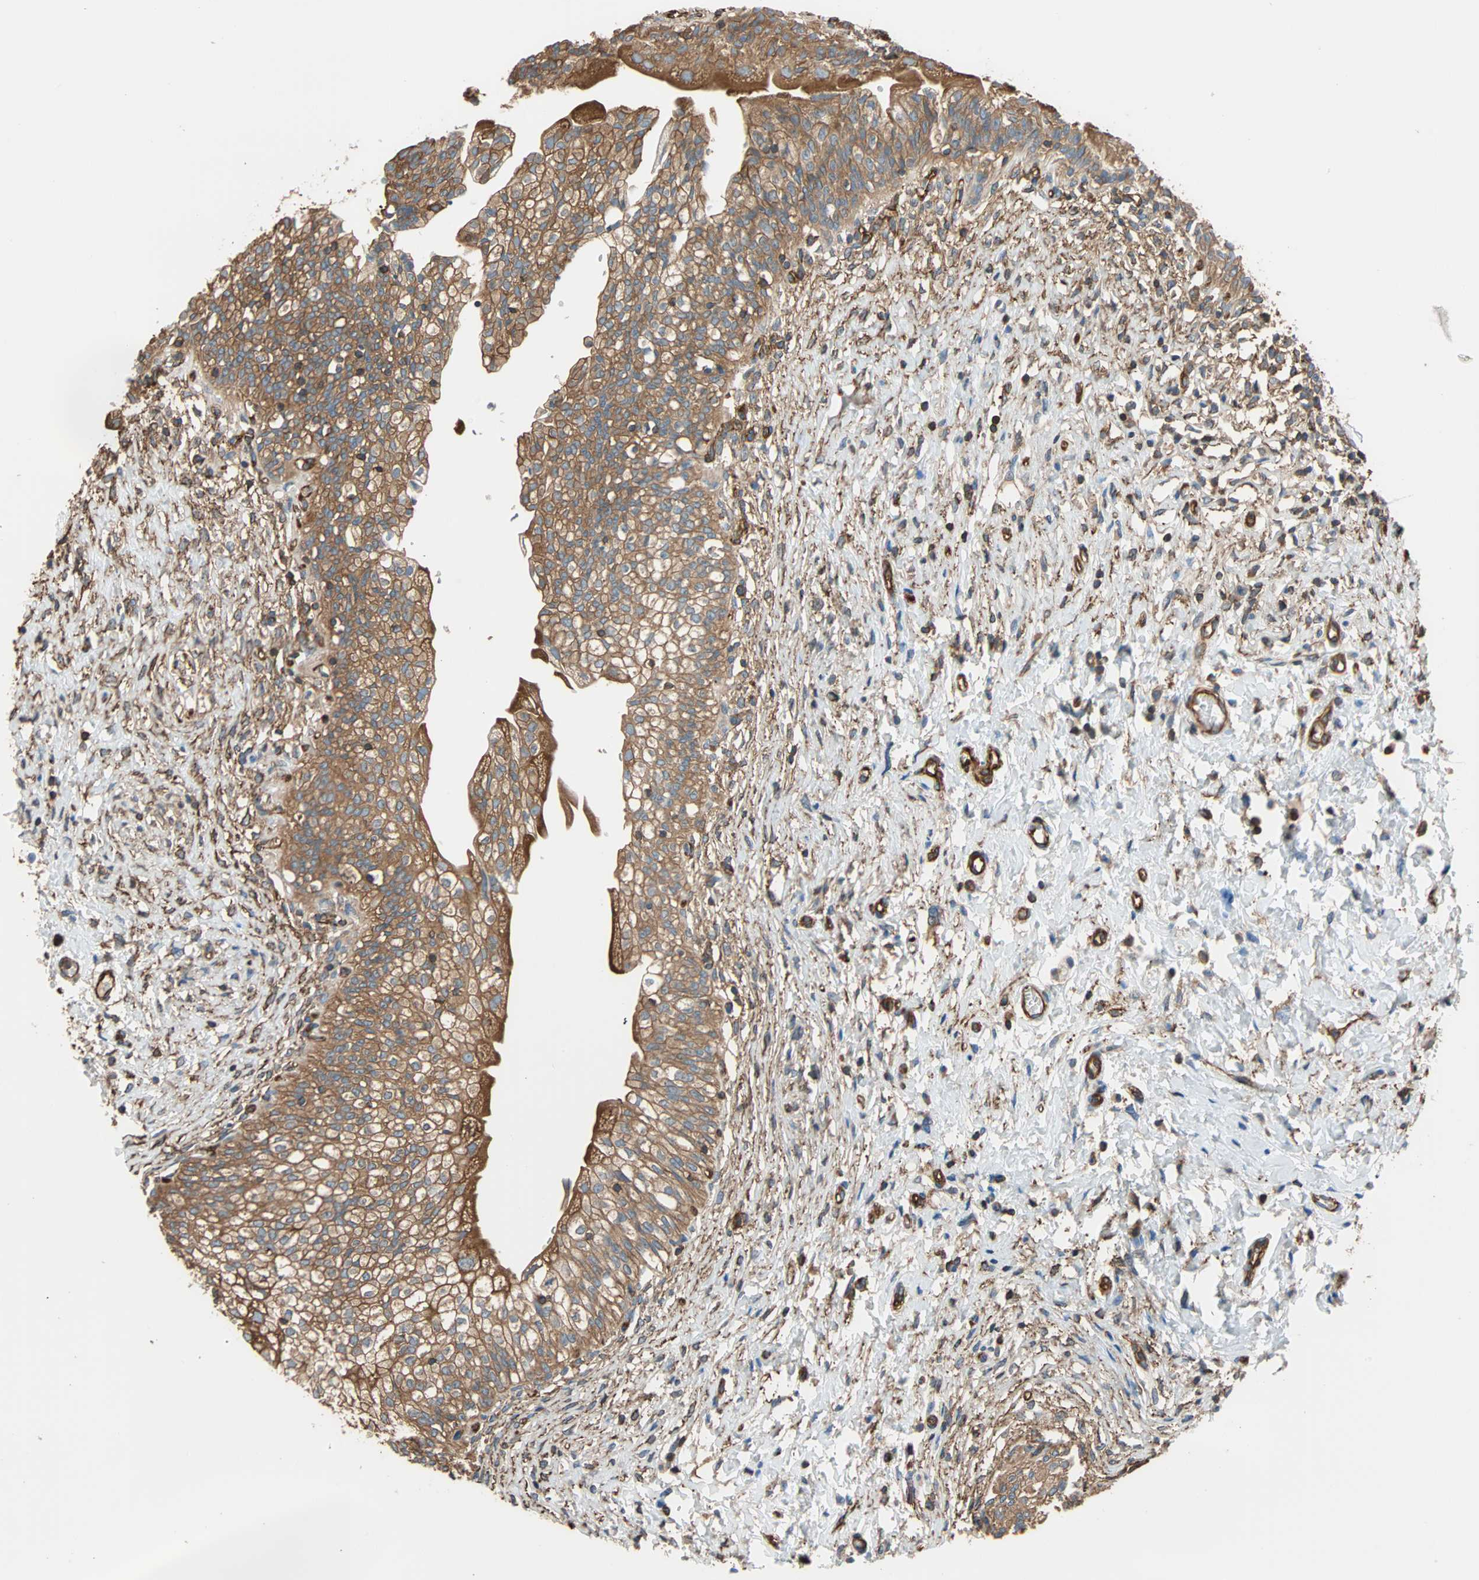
{"staining": {"intensity": "strong", "quantity": ">75%", "location": "cytoplasmic/membranous"}, "tissue": "urinary bladder", "cell_type": "Urothelial cells", "image_type": "normal", "snomed": [{"axis": "morphology", "description": "Normal tissue, NOS"}, {"axis": "morphology", "description": "Inflammation, NOS"}, {"axis": "topography", "description": "Urinary bladder"}], "caption": "Protein analysis of benign urinary bladder demonstrates strong cytoplasmic/membranous positivity in approximately >75% of urothelial cells. Using DAB (3,3'-diaminobenzidine) (brown) and hematoxylin (blue) stains, captured at high magnification using brightfield microscopy.", "gene": "GALNT10", "patient": {"sex": "female", "age": 80}}